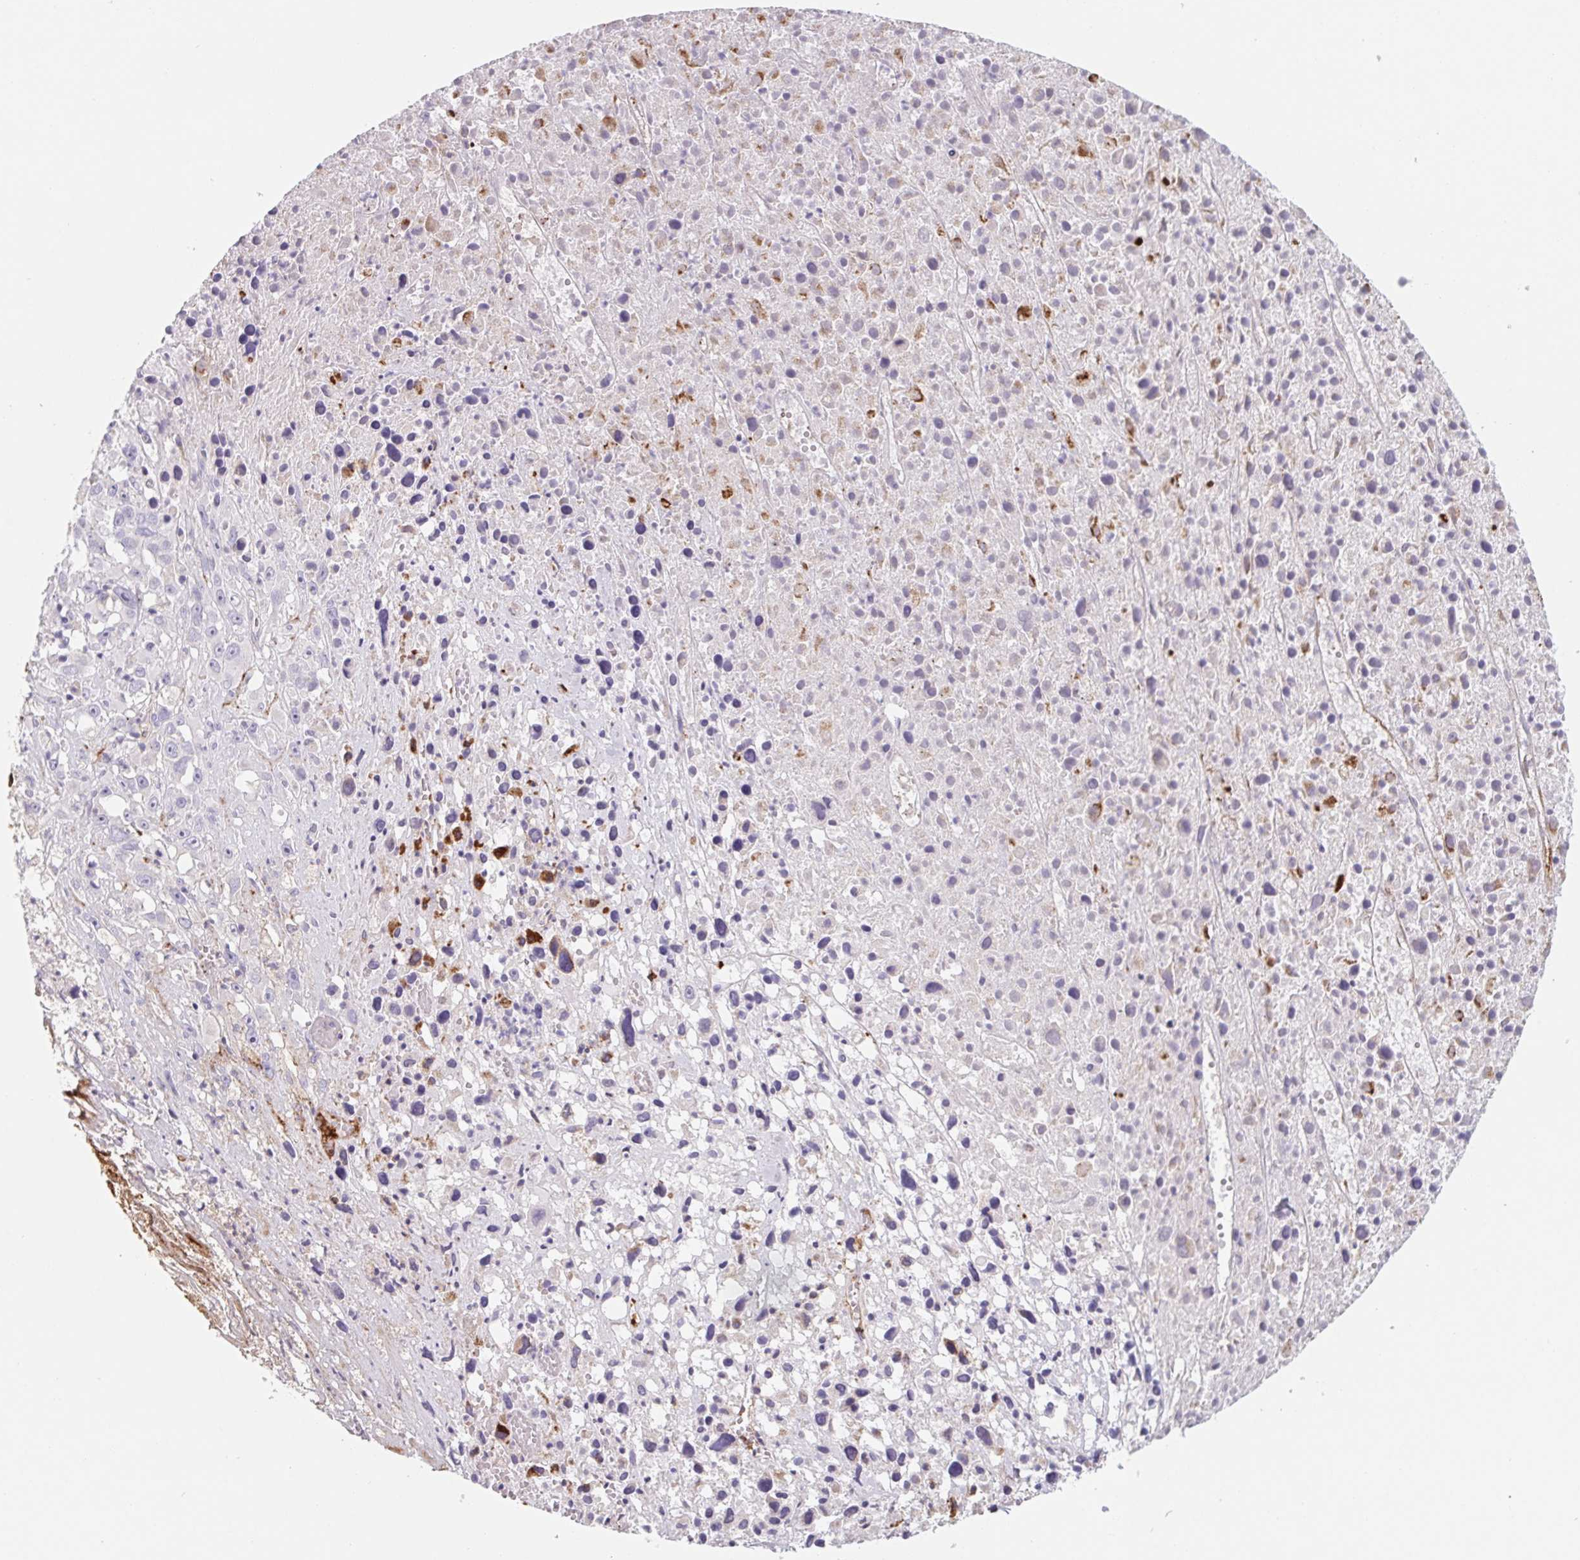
{"staining": {"intensity": "negative", "quantity": "none", "location": "none"}, "tissue": "melanoma", "cell_type": "Tumor cells", "image_type": "cancer", "snomed": [{"axis": "morphology", "description": "Malignant melanoma, Metastatic site"}, {"axis": "topography", "description": "Soft tissue"}], "caption": "DAB (3,3'-diaminobenzidine) immunohistochemical staining of malignant melanoma (metastatic site) shows no significant staining in tumor cells. (DAB (3,3'-diaminobenzidine) immunohistochemistry (IHC), high magnification).", "gene": "LPA", "patient": {"sex": "male", "age": 50}}